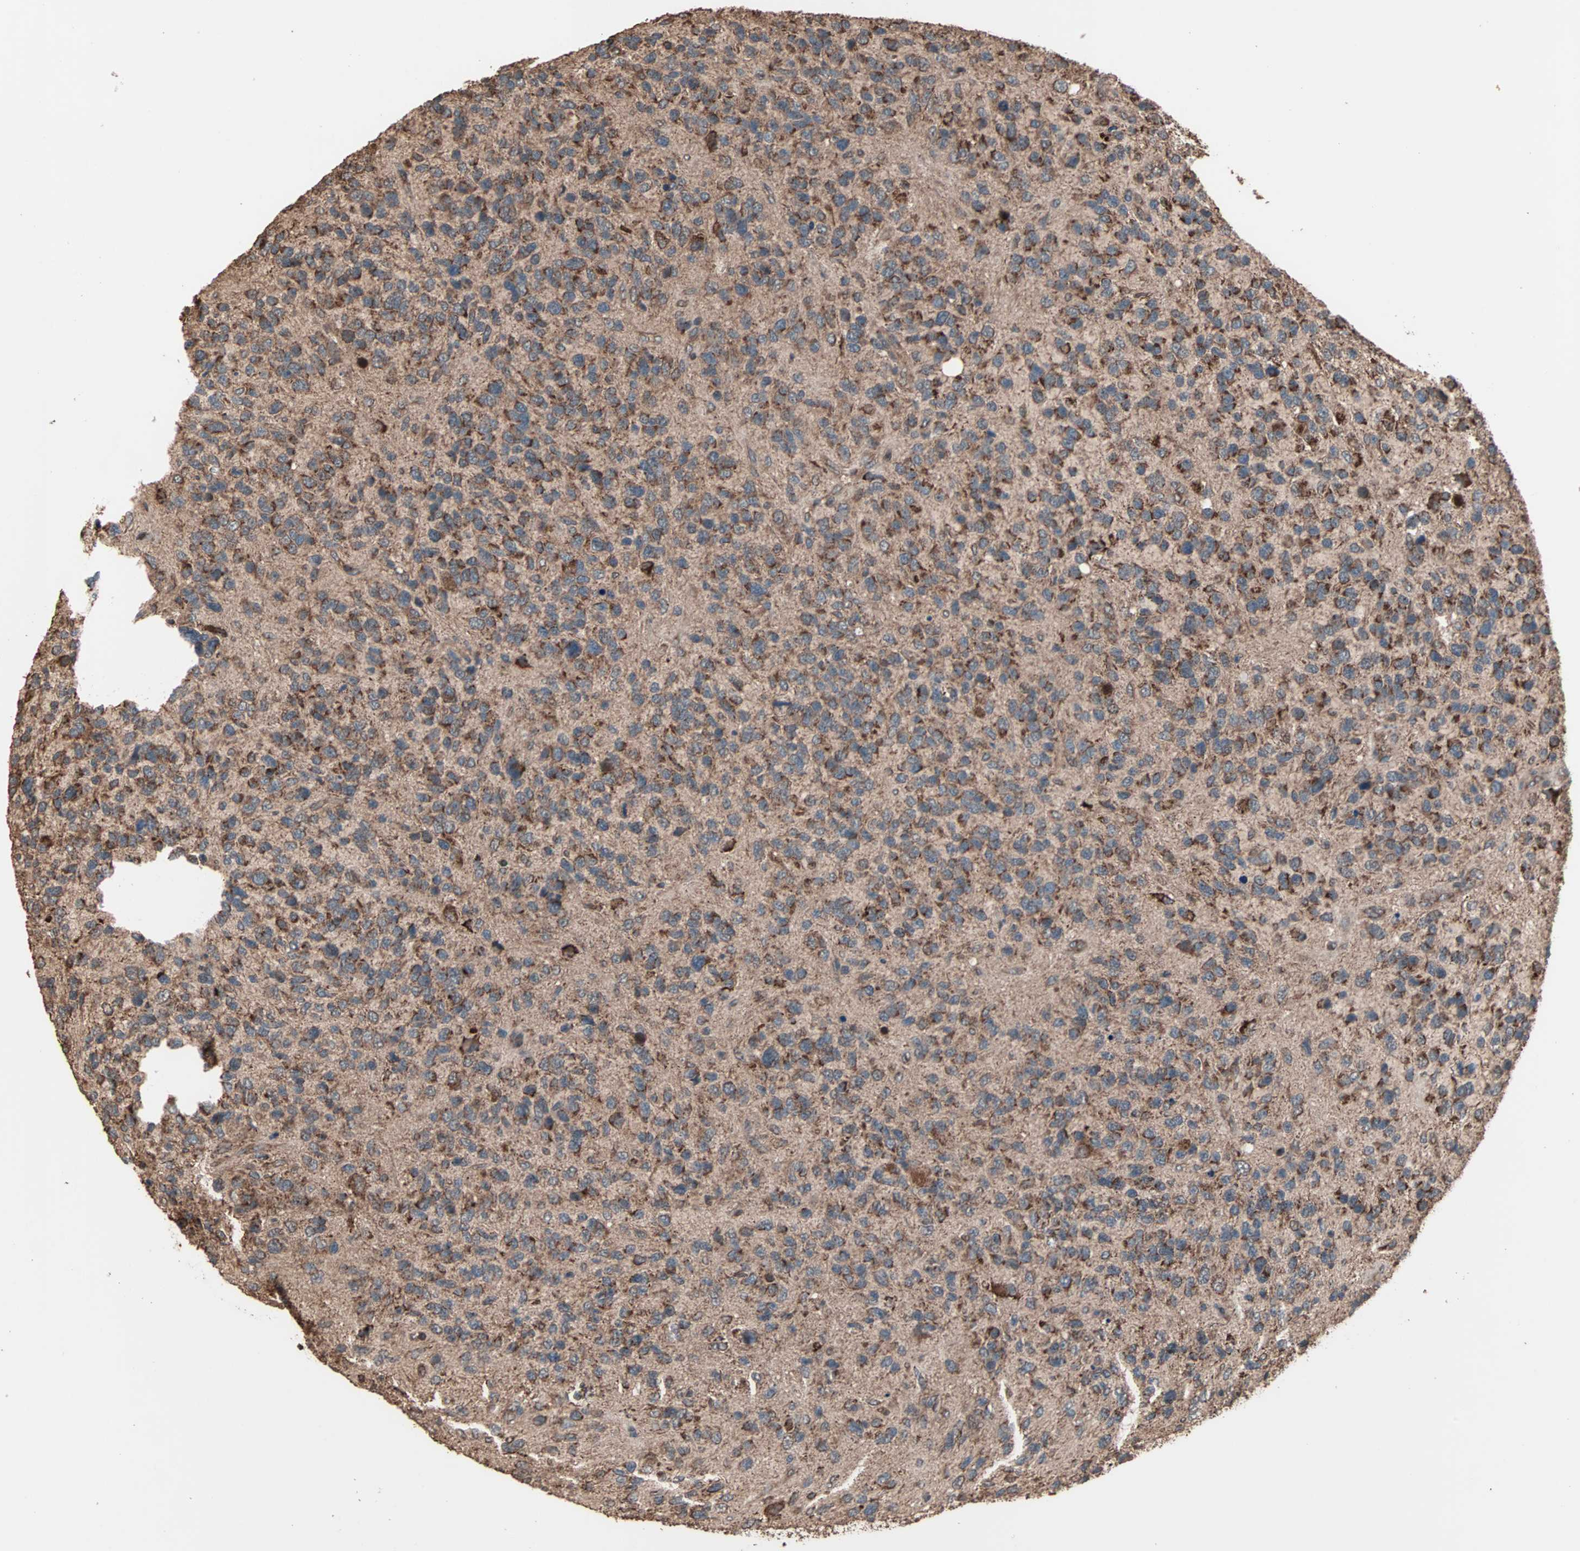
{"staining": {"intensity": "strong", "quantity": ">75%", "location": "cytoplasmic/membranous"}, "tissue": "glioma", "cell_type": "Tumor cells", "image_type": "cancer", "snomed": [{"axis": "morphology", "description": "Glioma, malignant, High grade"}, {"axis": "topography", "description": "Brain"}], "caption": "Immunohistochemical staining of human malignant glioma (high-grade) reveals high levels of strong cytoplasmic/membranous protein expression in about >75% of tumor cells.", "gene": "MRPL2", "patient": {"sex": "female", "age": 58}}